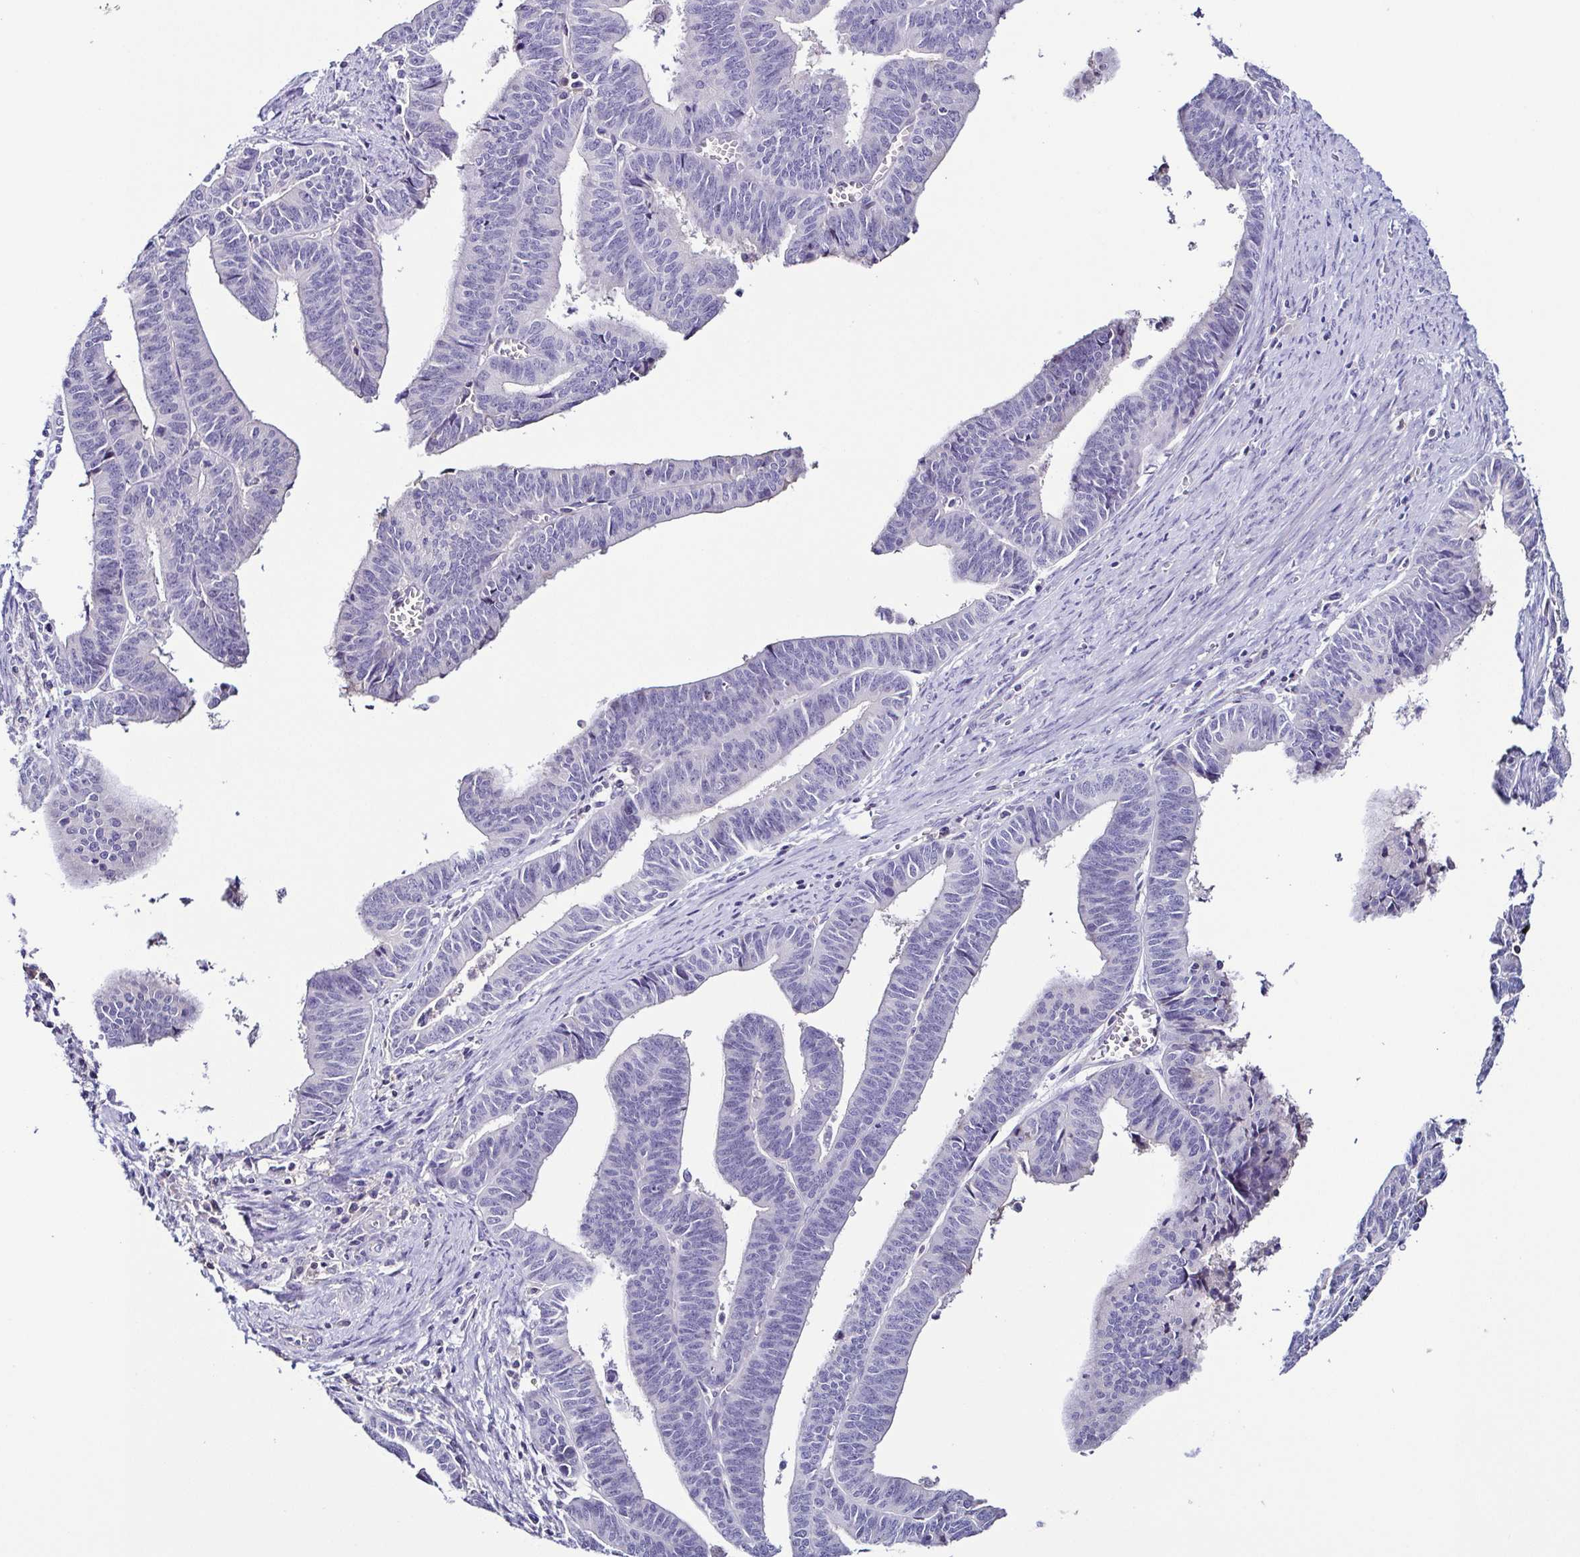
{"staining": {"intensity": "negative", "quantity": "none", "location": "none"}, "tissue": "endometrial cancer", "cell_type": "Tumor cells", "image_type": "cancer", "snomed": [{"axis": "morphology", "description": "Adenocarcinoma, NOS"}, {"axis": "topography", "description": "Endometrium"}], "caption": "A micrograph of endometrial adenocarcinoma stained for a protein shows no brown staining in tumor cells.", "gene": "TNNT2", "patient": {"sex": "female", "age": 65}}